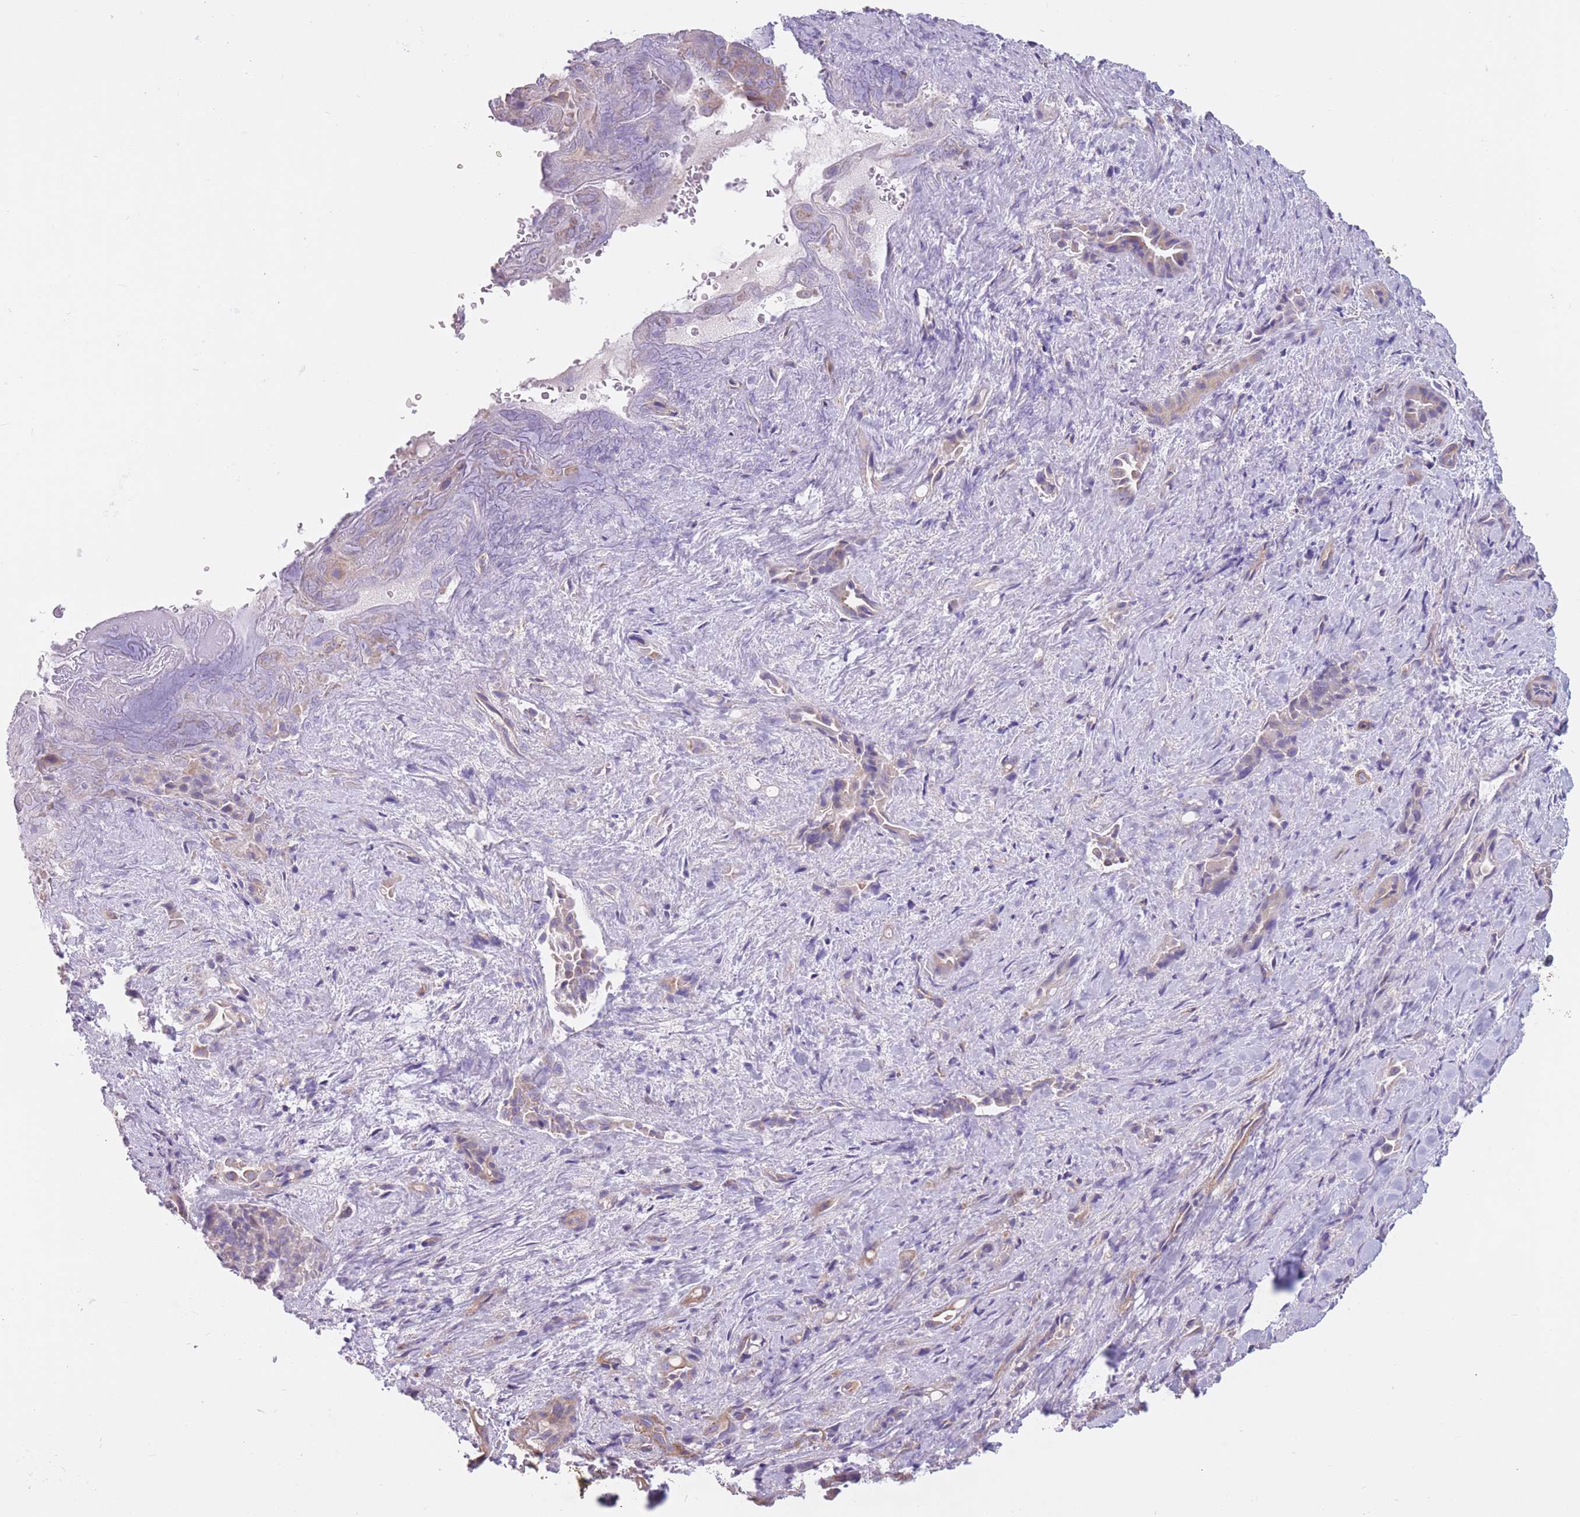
{"staining": {"intensity": "moderate", "quantity": "<25%", "location": "cytoplasmic/membranous"}, "tissue": "liver cancer", "cell_type": "Tumor cells", "image_type": "cancer", "snomed": [{"axis": "morphology", "description": "Cholangiocarcinoma"}, {"axis": "topography", "description": "Liver"}], "caption": "Protein analysis of liver cancer tissue reveals moderate cytoplasmic/membranous expression in about <25% of tumor cells. (DAB (3,3'-diaminobenzidine) IHC with brightfield microscopy, high magnification).", "gene": "SERPINB3", "patient": {"sex": "female", "age": 68}}